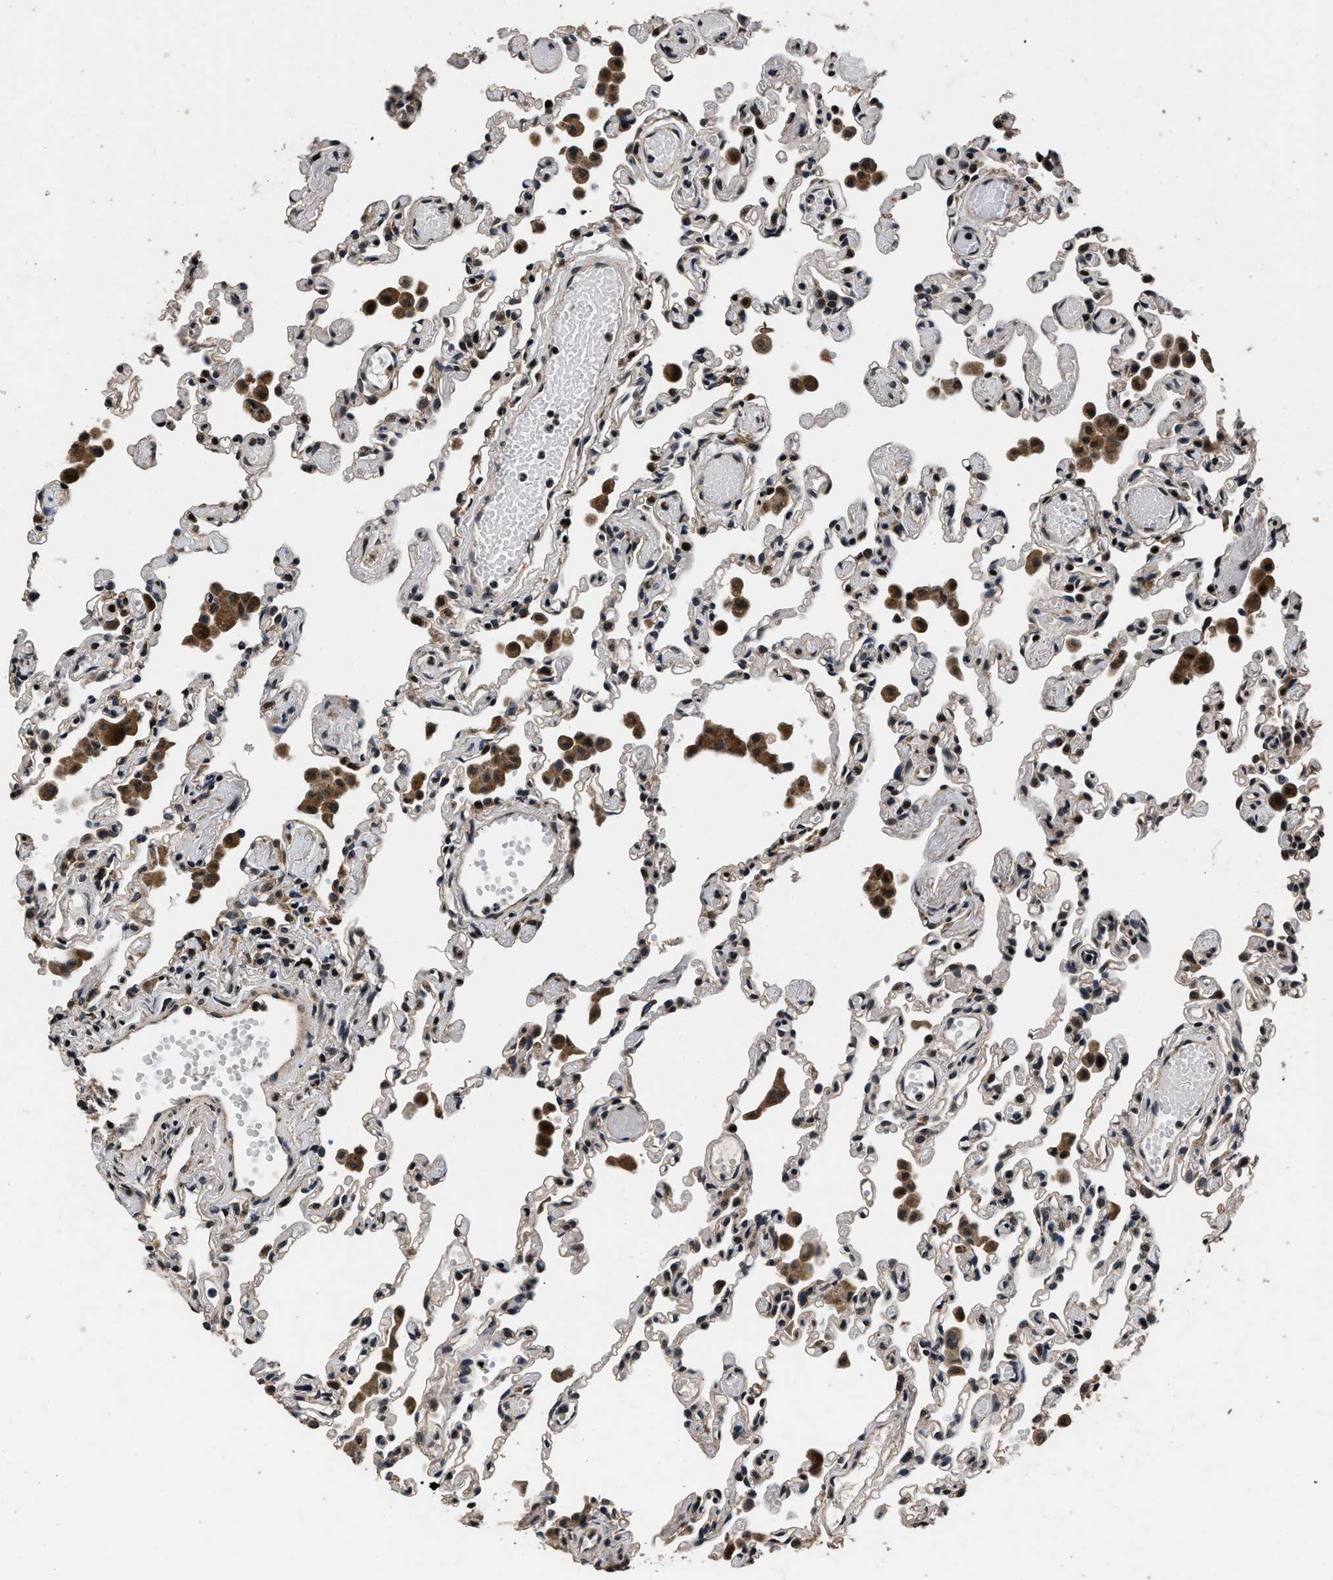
{"staining": {"intensity": "strong", "quantity": ">75%", "location": "nuclear"}, "tissue": "lung", "cell_type": "Alveolar cells", "image_type": "normal", "snomed": [{"axis": "morphology", "description": "Normal tissue, NOS"}, {"axis": "topography", "description": "Bronchus"}, {"axis": "topography", "description": "Lung"}], "caption": "The histopathology image exhibits staining of unremarkable lung, revealing strong nuclear protein expression (brown color) within alveolar cells.", "gene": "CSTF1", "patient": {"sex": "female", "age": 49}}